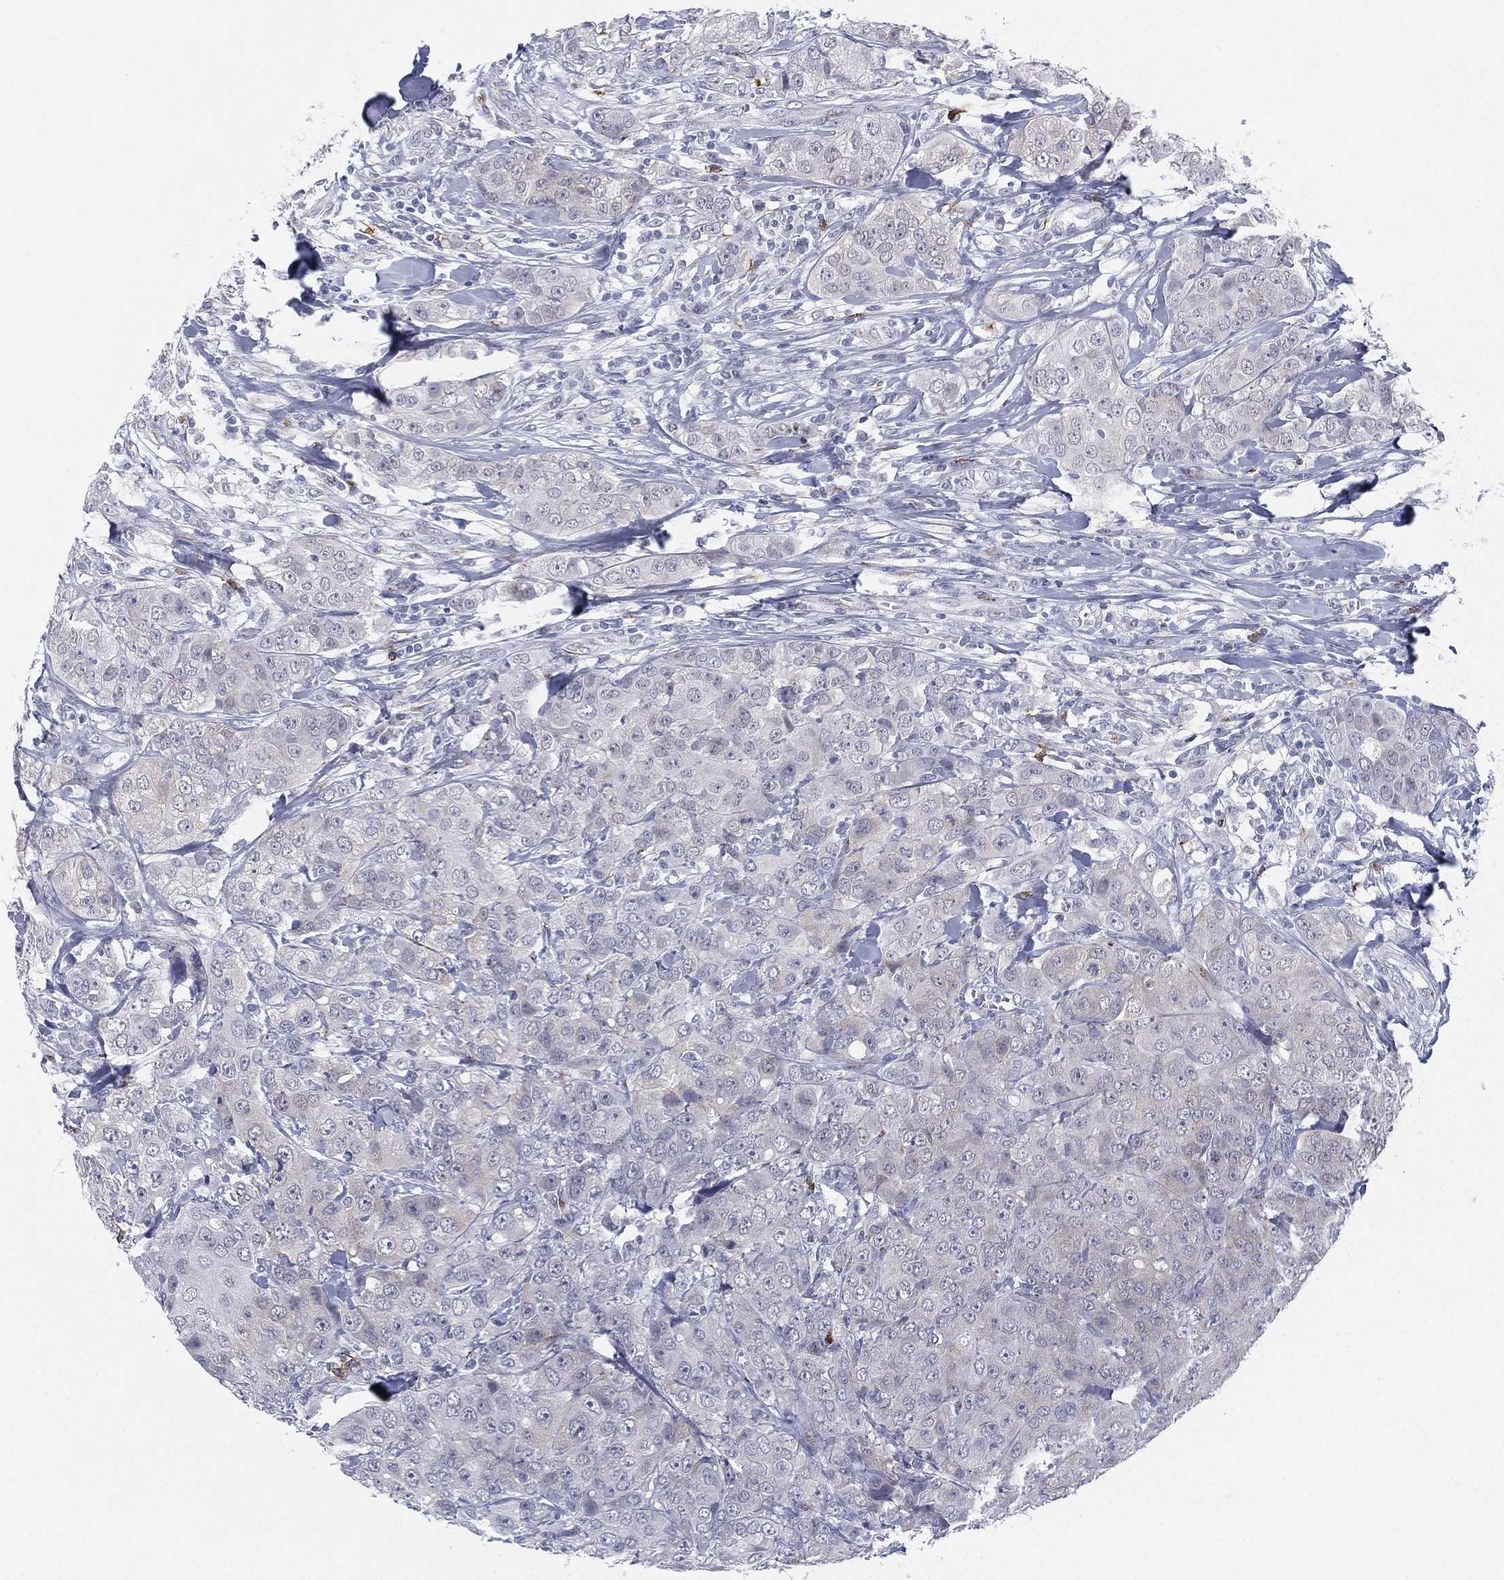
{"staining": {"intensity": "negative", "quantity": "none", "location": "none"}, "tissue": "breast cancer", "cell_type": "Tumor cells", "image_type": "cancer", "snomed": [{"axis": "morphology", "description": "Duct carcinoma"}, {"axis": "topography", "description": "Breast"}], "caption": "This is an immunohistochemistry (IHC) image of invasive ductal carcinoma (breast). There is no staining in tumor cells.", "gene": "CD177", "patient": {"sex": "female", "age": 43}}